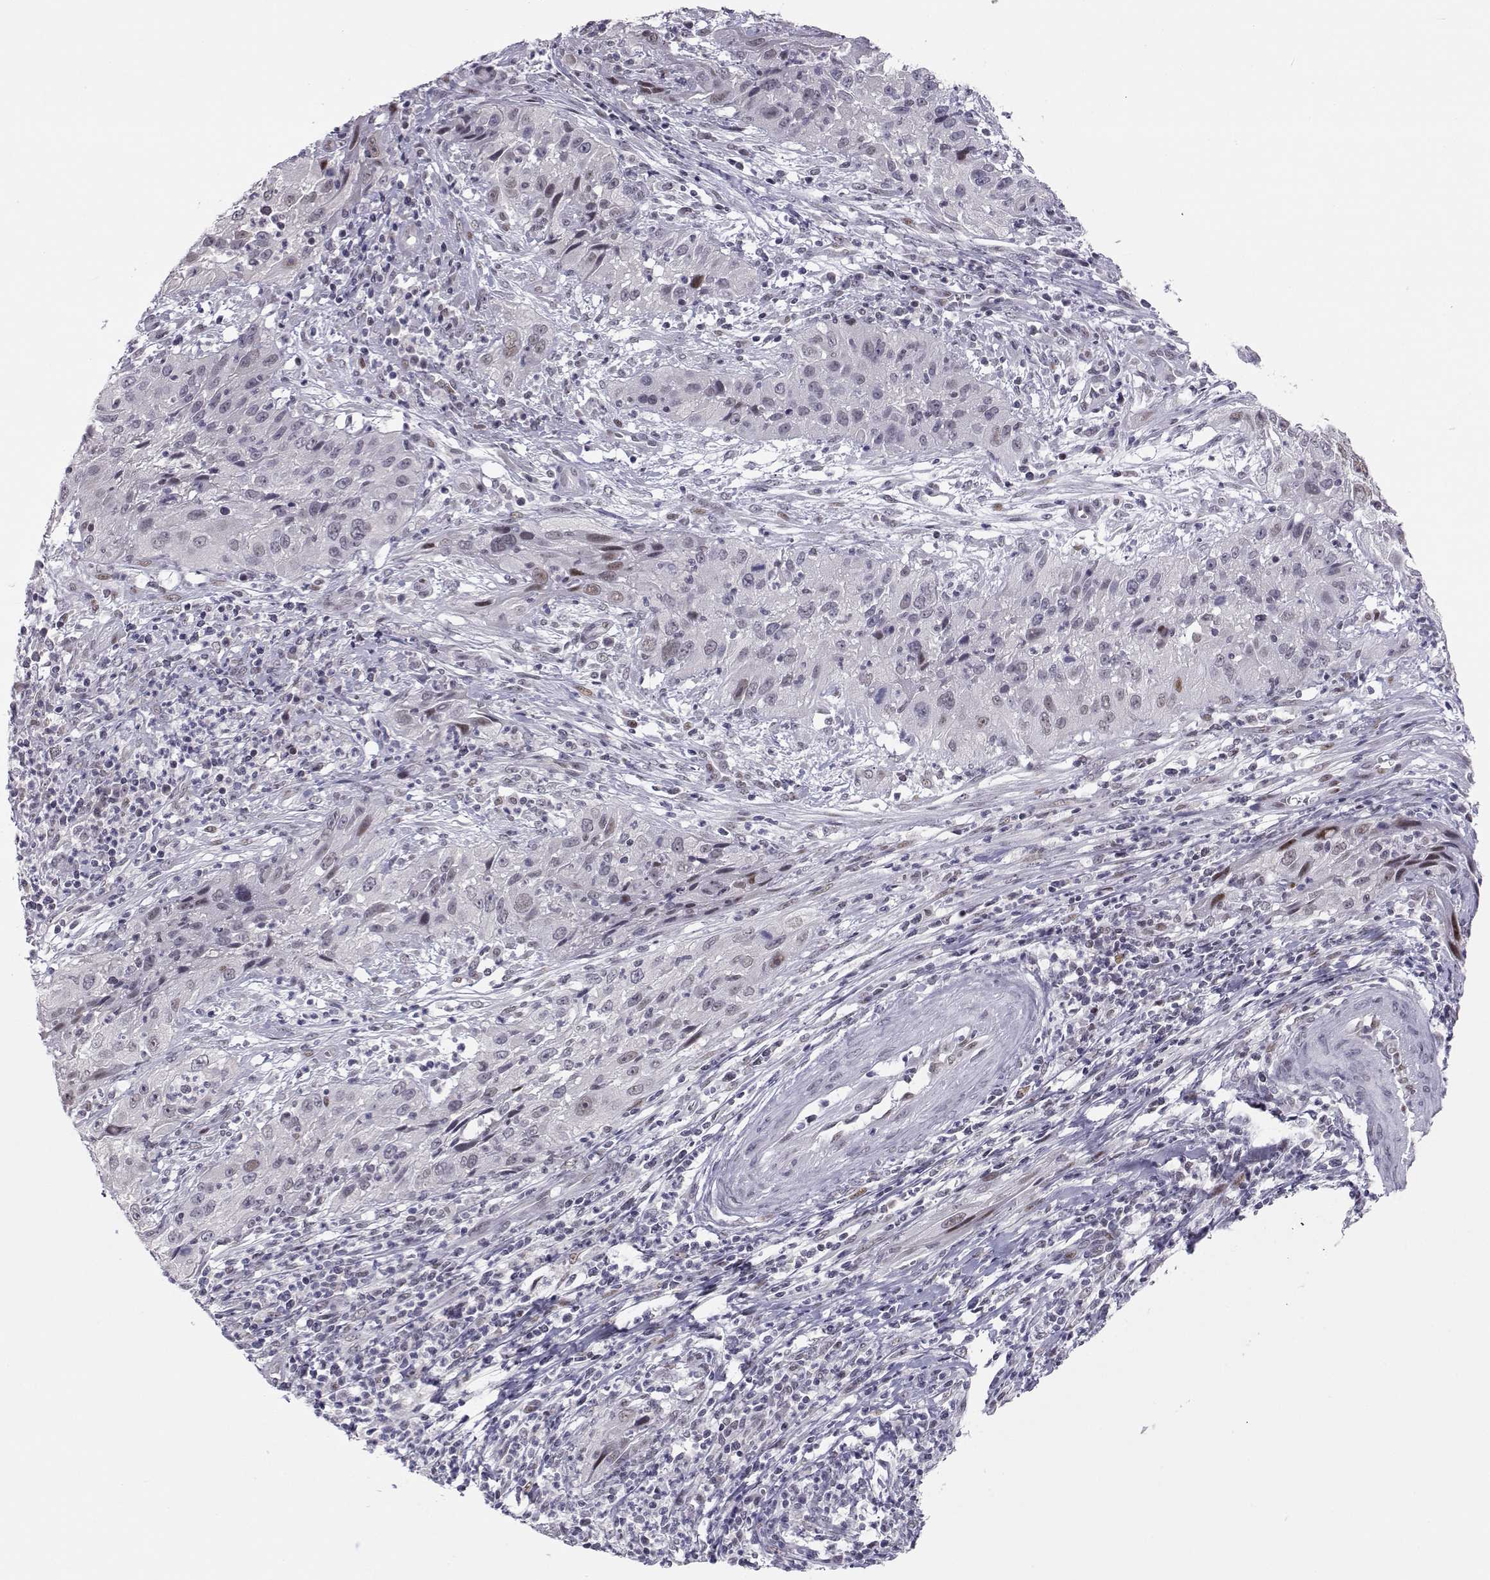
{"staining": {"intensity": "weak", "quantity": "<25%", "location": "nuclear"}, "tissue": "cervical cancer", "cell_type": "Tumor cells", "image_type": "cancer", "snomed": [{"axis": "morphology", "description": "Squamous cell carcinoma, NOS"}, {"axis": "topography", "description": "Cervix"}], "caption": "Cervical squamous cell carcinoma was stained to show a protein in brown. There is no significant staining in tumor cells.", "gene": "SIX6", "patient": {"sex": "female", "age": 32}}